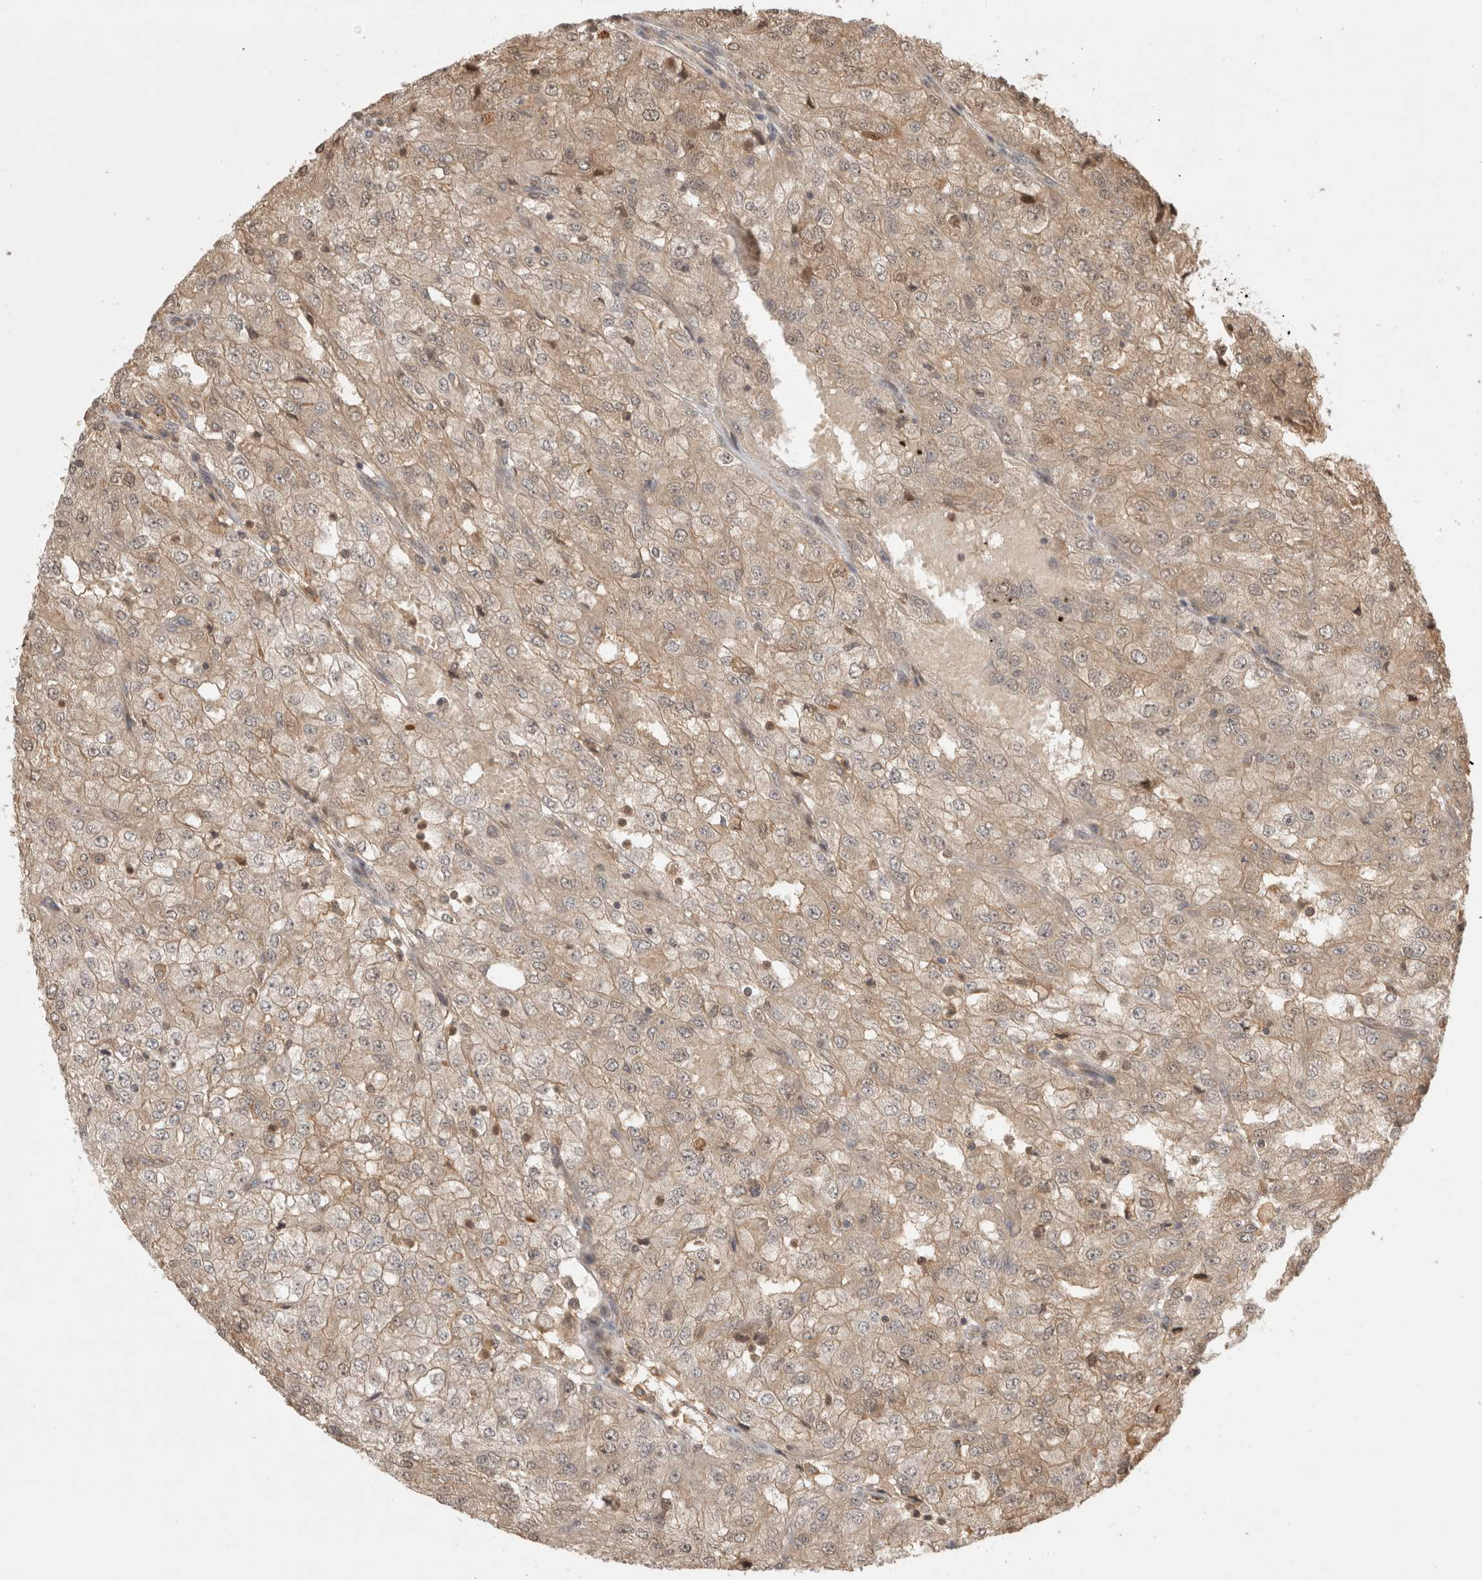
{"staining": {"intensity": "weak", "quantity": ">75%", "location": "cytoplasmic/membranous"}, "tissue": "renal cancer", "cell_type": "Tumor cells", "image_type": "cancer", "snomed": [{"axis": "morphology", "description": "Adenocarcinoma, NOS"}, {"axis": "topography", "description": "Kidney"}], "caption": "A low amount of weak cytoplasmic/membranous positivity is identified in approximately >75% of tumor cells in renal adenocarcinoma tissue. The staining is performed using DAB brown chromogen to label protein expression. The nuclei are counter-stained blue using hematoxylin.", "gene": "PRMT3", "patient": {"sex": "female", "age": 54}}